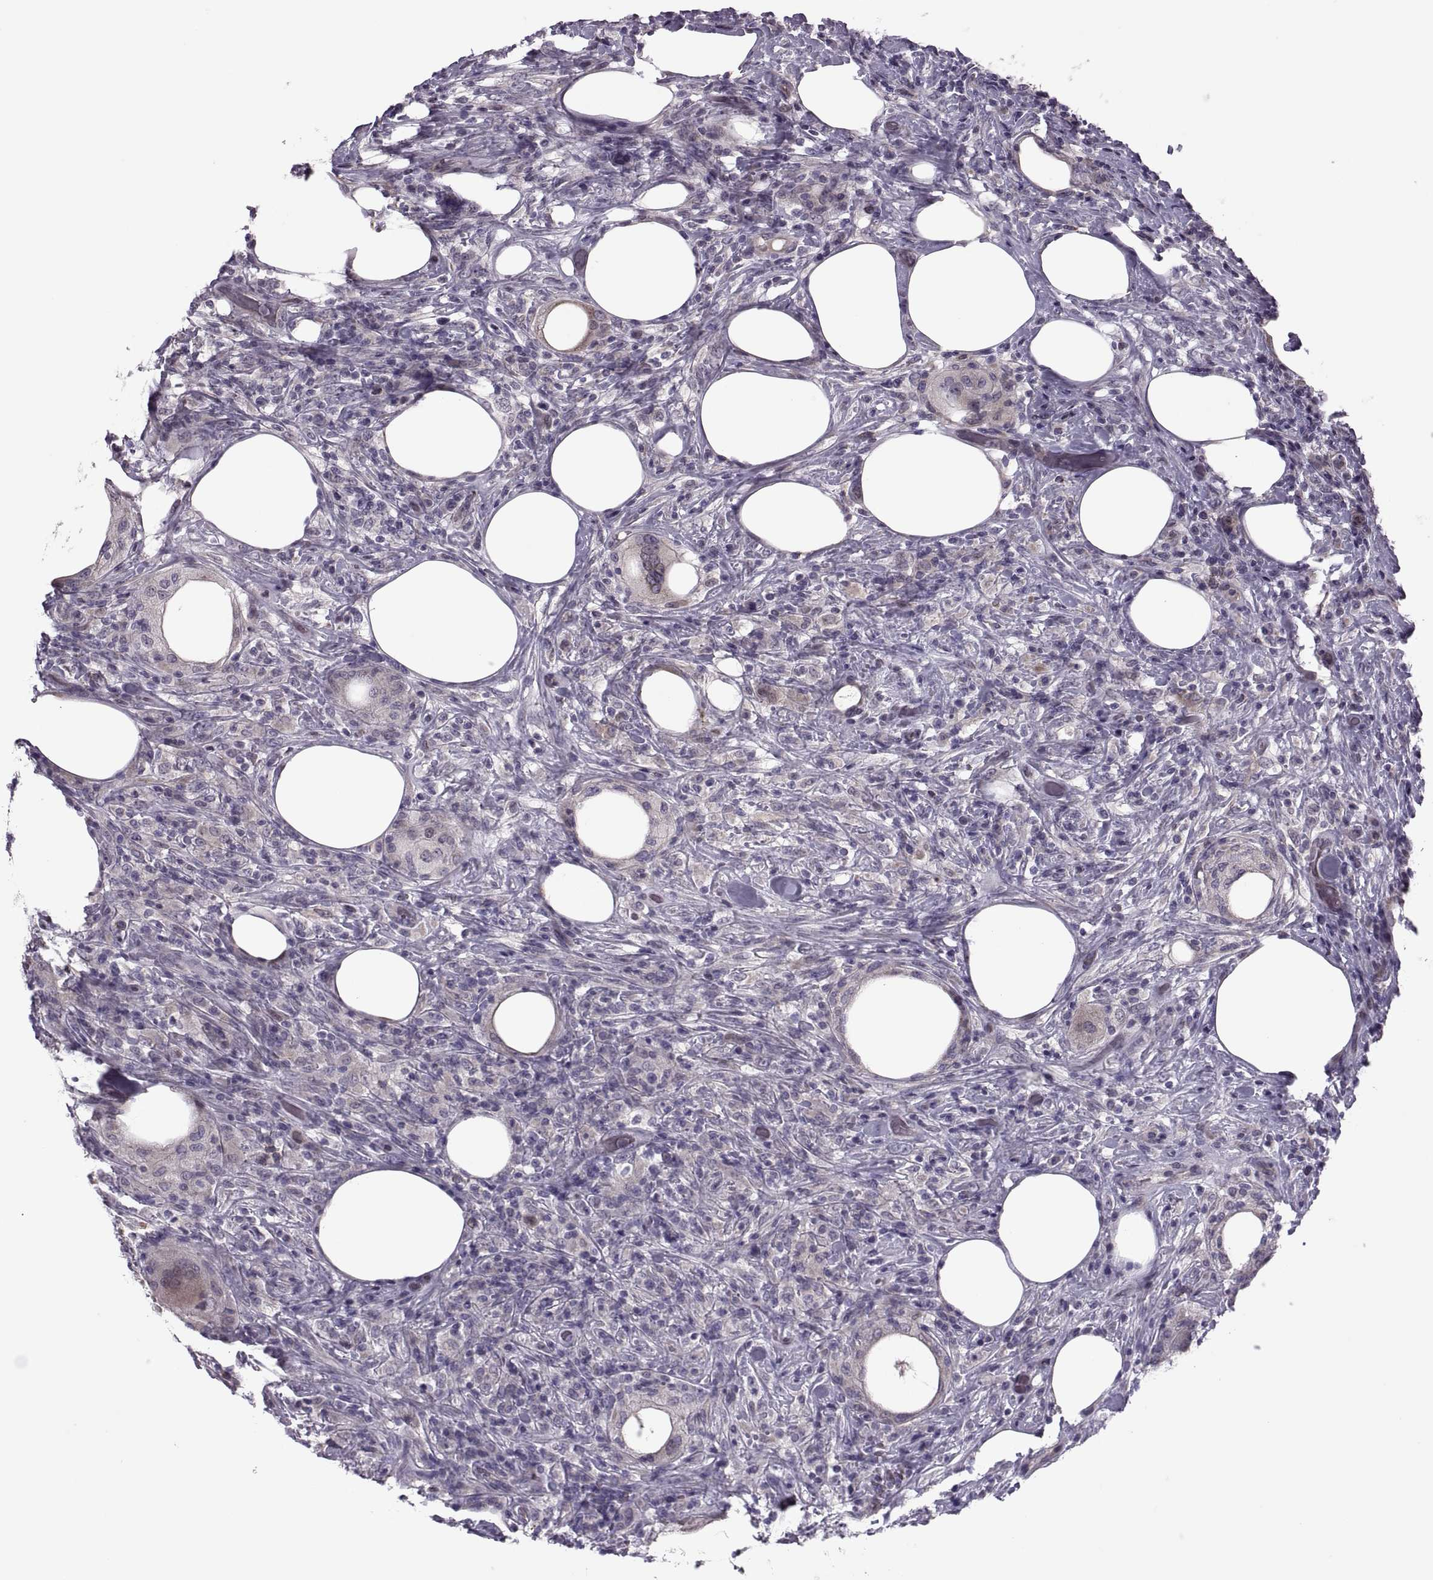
{"staining": {"intensity": "negative", "quantity": "none", "location": "none"}, "tissue": "lymphoma", "cell_type": "Tumor cells", "image_type": "cancer", "snomed": [{"axis": "morphology", "description": "Malignant lymphoma, non-Hodgkin's type, High grade"}, {"axis": "topography", "description": "Lymph node"}], "caption": "A histopathology image of human lymphoma is negative for staining in tumor cells.", "gene": "ODF3", "patient": {"sex": "female", "age": 84}}